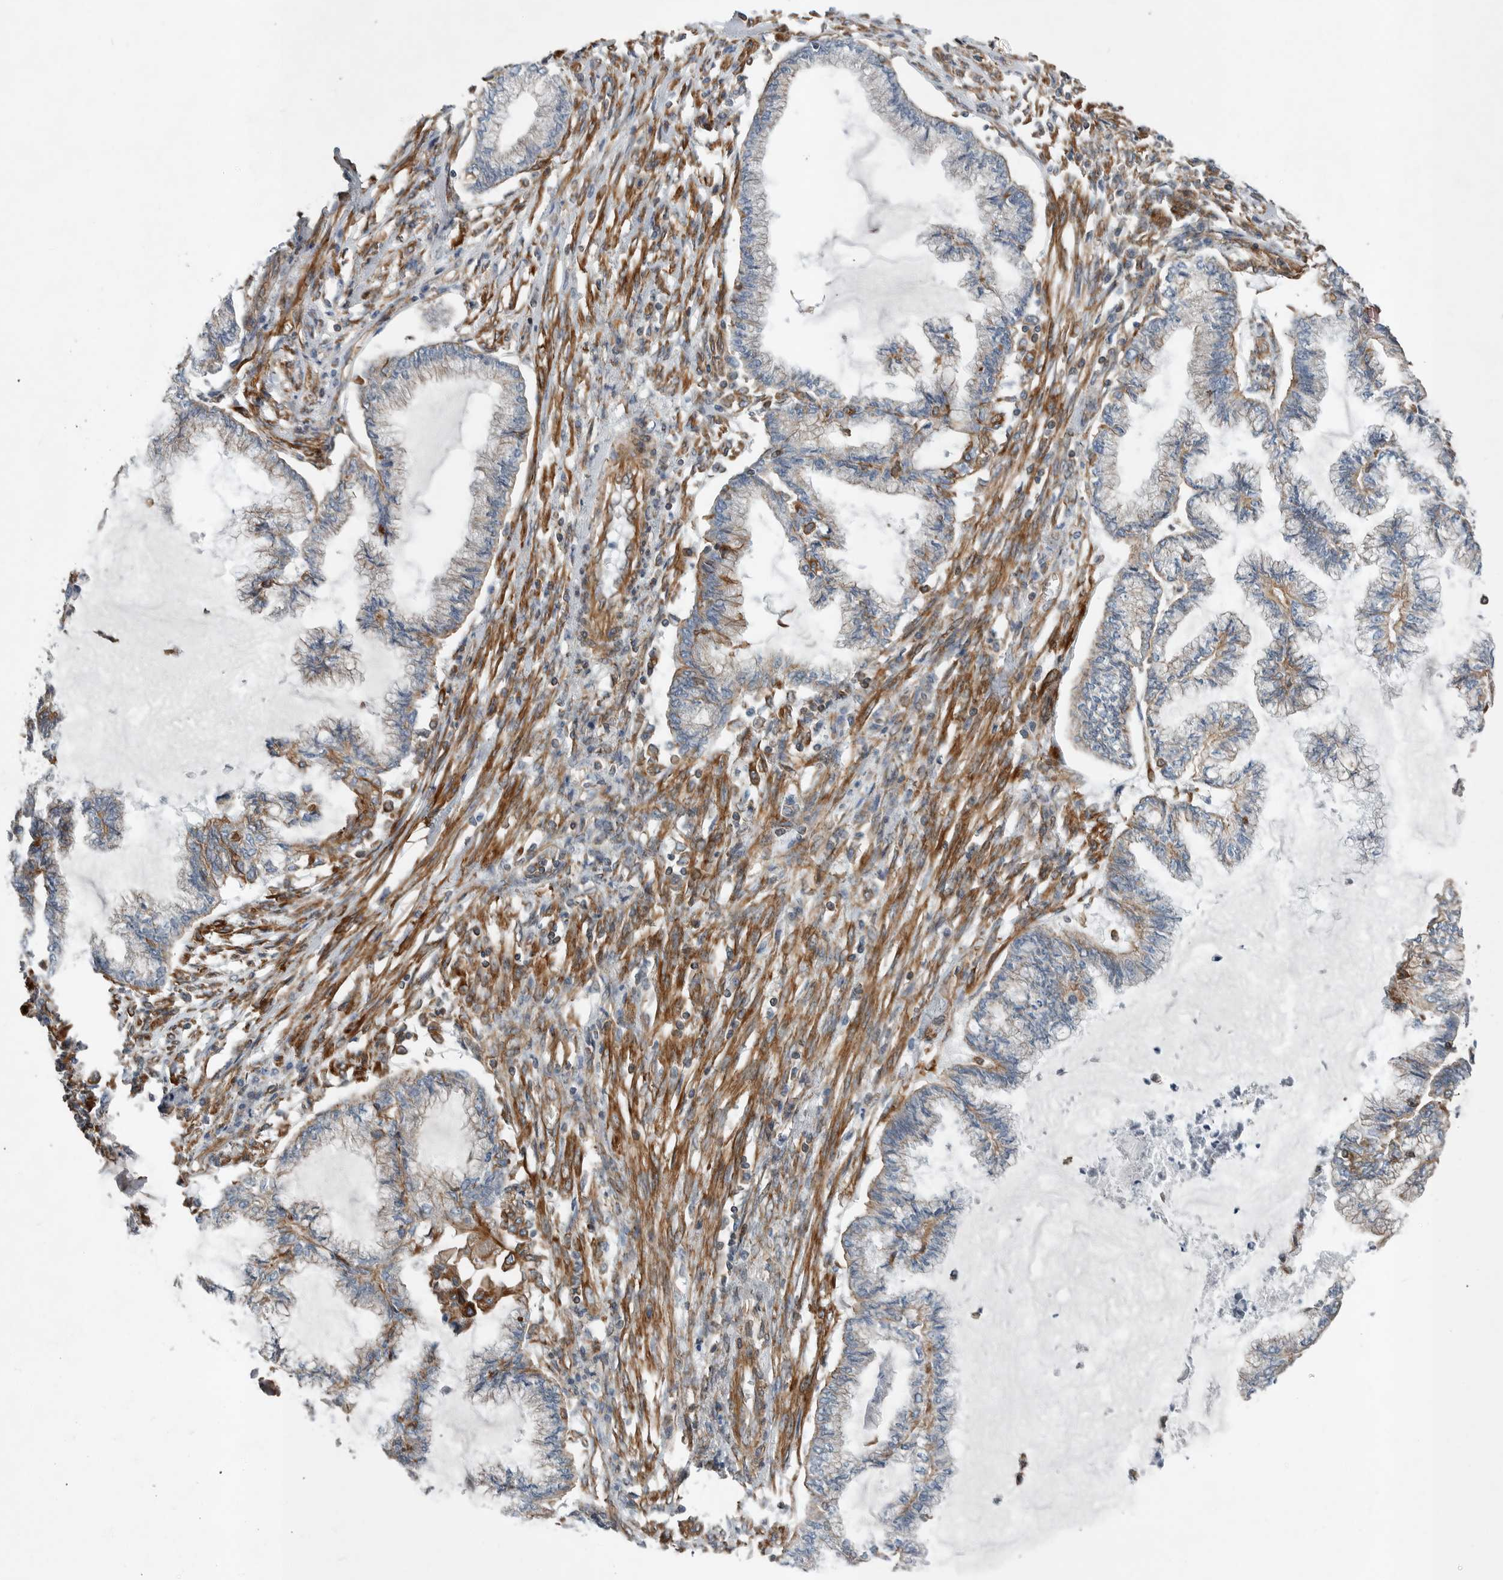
{"staining": {"intensity": "weak", "quantity": "<25%", "location": "cytoplasmic/membranous"}, "tissue": "endometrial cancer", "cell_type": "Tumor cells", "image_type": "cancer", "snomed": [{"axis": "morphology", "description": "Adenocarcinoma, NOS"}, {"axis": "topography", "description": "Endometrium"}], "caption": "Adenocarcinoma (endometrial) stained for a protein using immunohistochemistry (IHC) reveals no staining tumor cells.", "gene": "PLEC", "patient": {"sex": "female", "age": 86}}